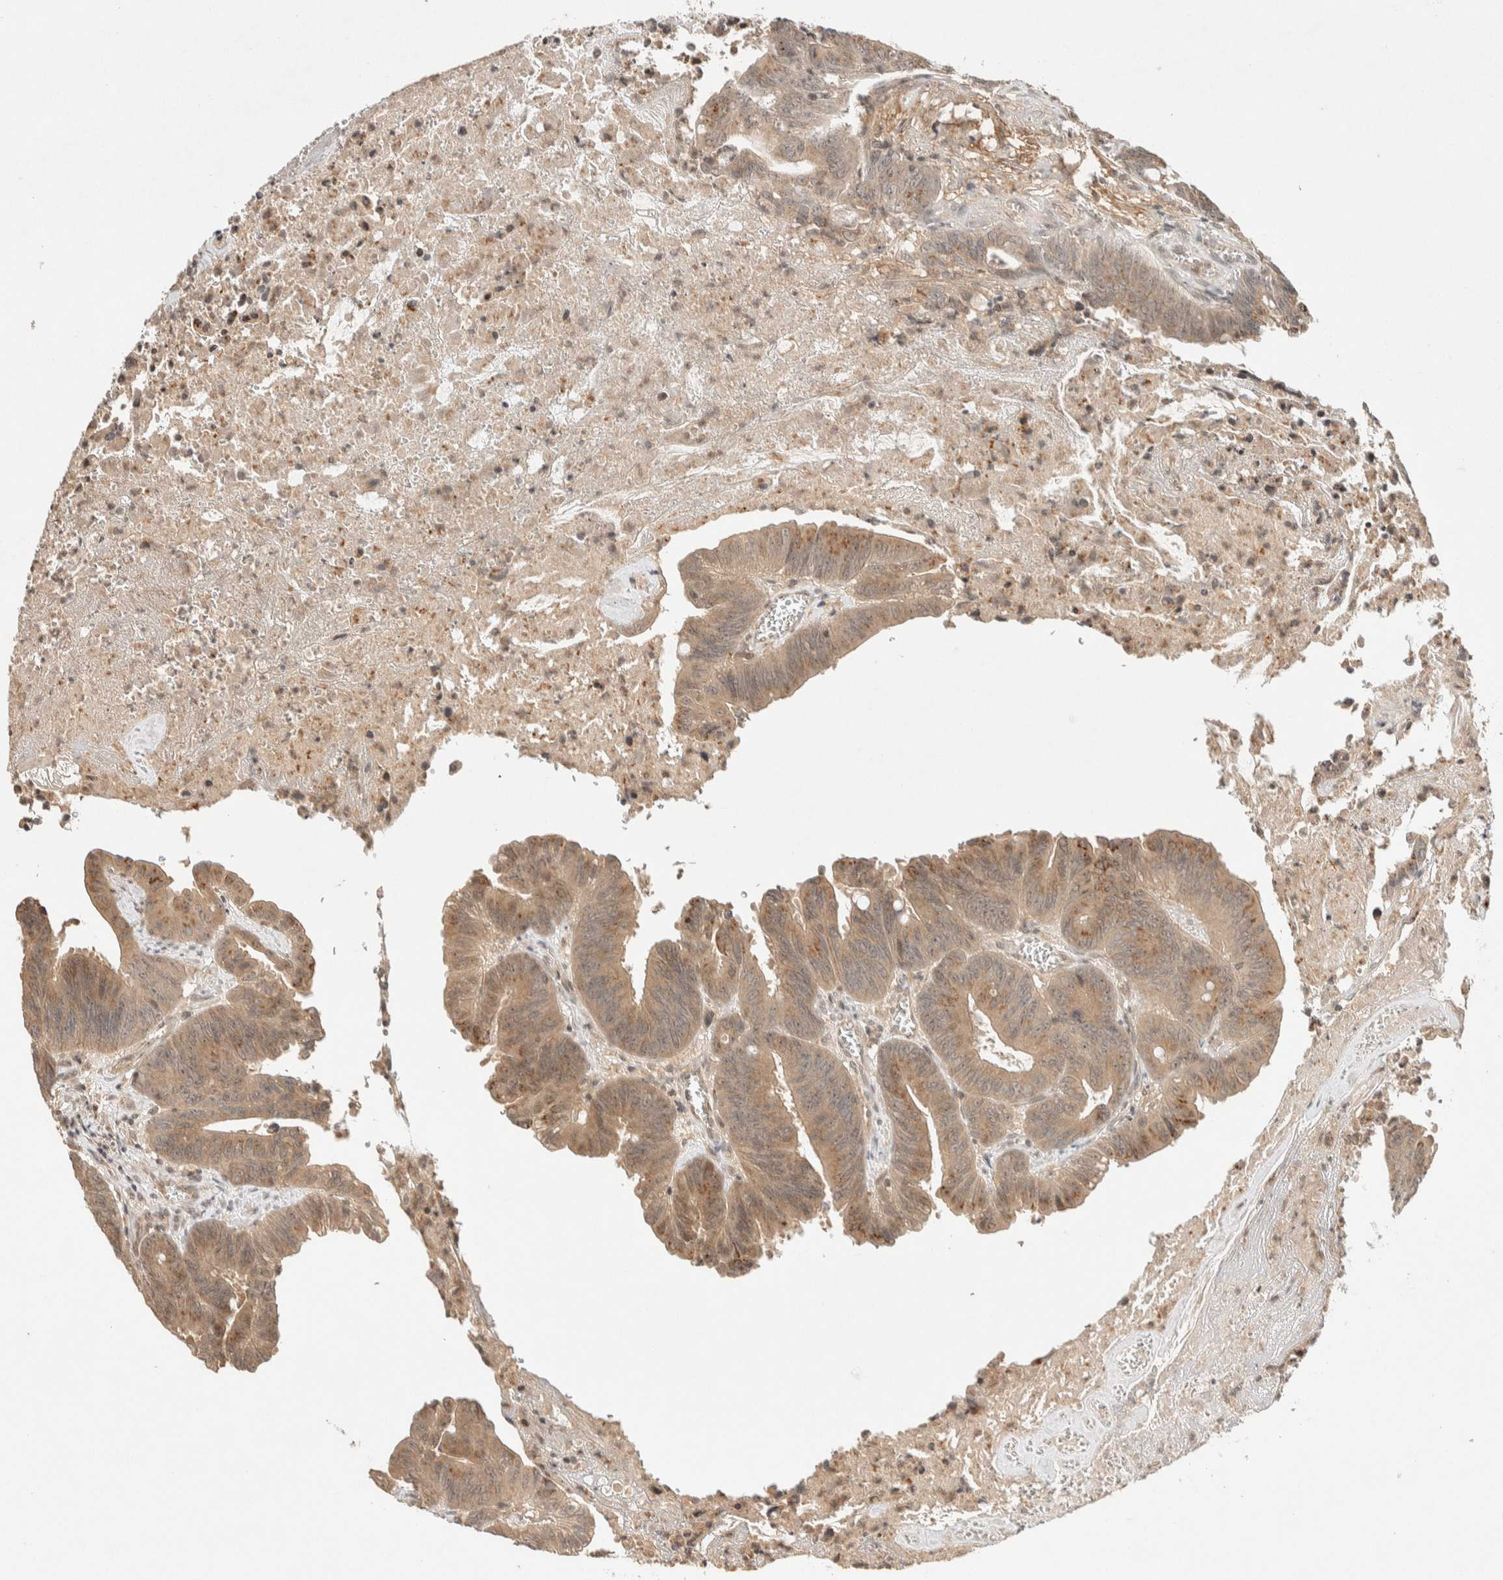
{"staining": {"intensity": "moderate", "quantity": ">75%", "location": "cytoplasmic/membranous"}, "tissue": "colorectal cancer", "cell_type": "Tumor cells", "image_type": "cancer", "snomed": [{"axis": "morphology", "description": "Adenocarcinoma, NOS"}, {"axis": "topography", "description": "Colon"}], "caption": "Immunohistochemistry (IHC) (DAB (3,3'-diaminobenzidine)) staining of colorectal cancer (adenocarcinoma) reveals moderate cytoplasmic/membranous protein expression in about >75% of tumor cells.", "gene": "THRA", "patient": {"sex": "male", "age": 45}}